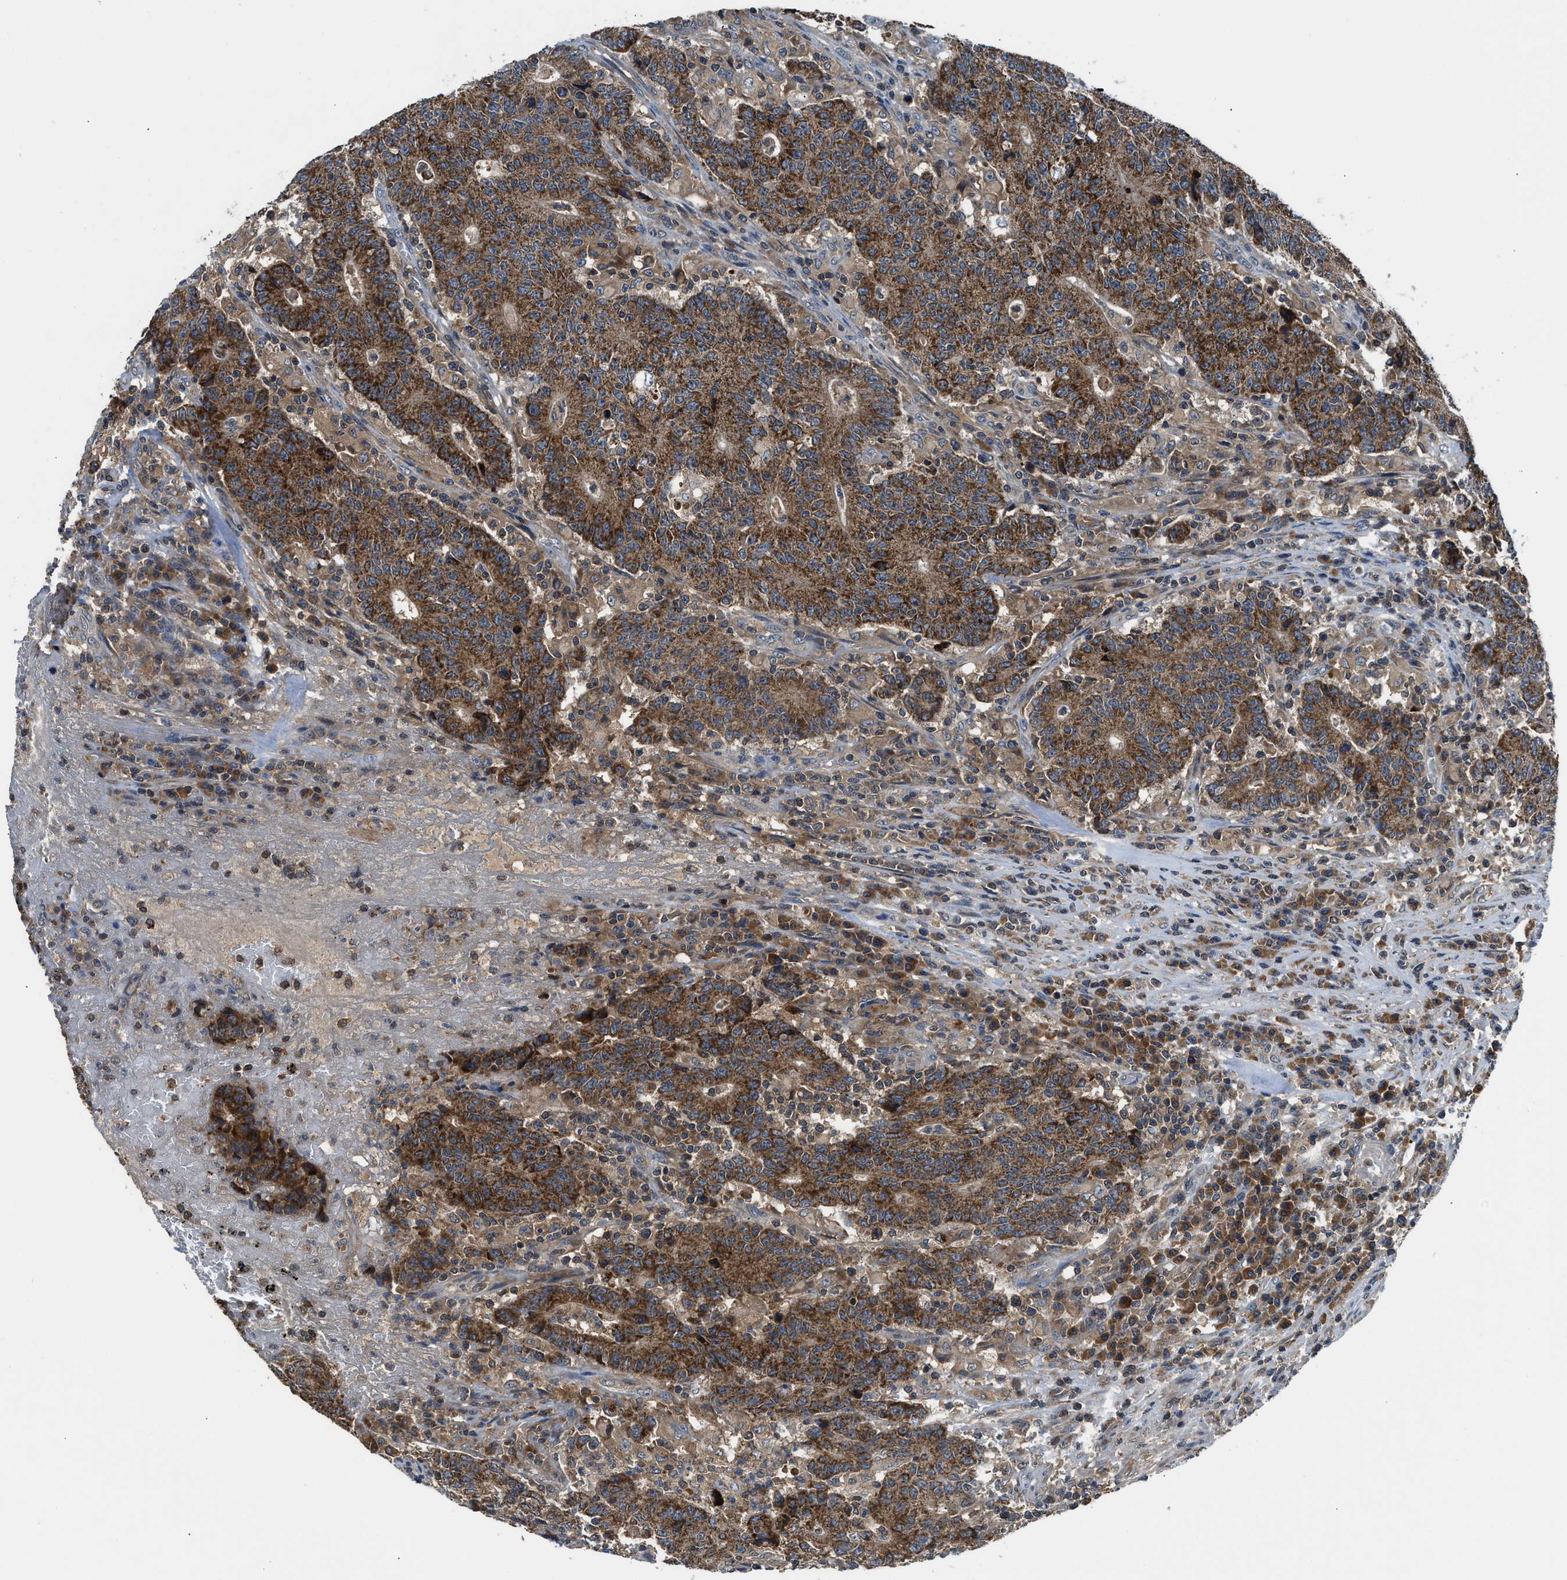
{"staining": {"intensity": "strong", "quantity": ">75%", "location": "cytoplasmic/membranous"}, "tissue": "colorectal cancer", "cell_type": "Tumor cells", "image_type": "cancer", "snomed": [{"axis": "morphology", "description": "Adenocarcinoma, NOS"}, {"axis": "topography", "description": "Colon"}], "caption": "IHC photomicrograph of neoplastic tissue: colorectal cancer stained using immunohistochemistry reveals high levels of strong protein expression localized specifically in the cytoplasmic/membranous of tumor cells, appearing as a cytoplasmic/membranous brown color.", "gene": "PAFAH2", "patient": {"sex": "female", "age": 75}}